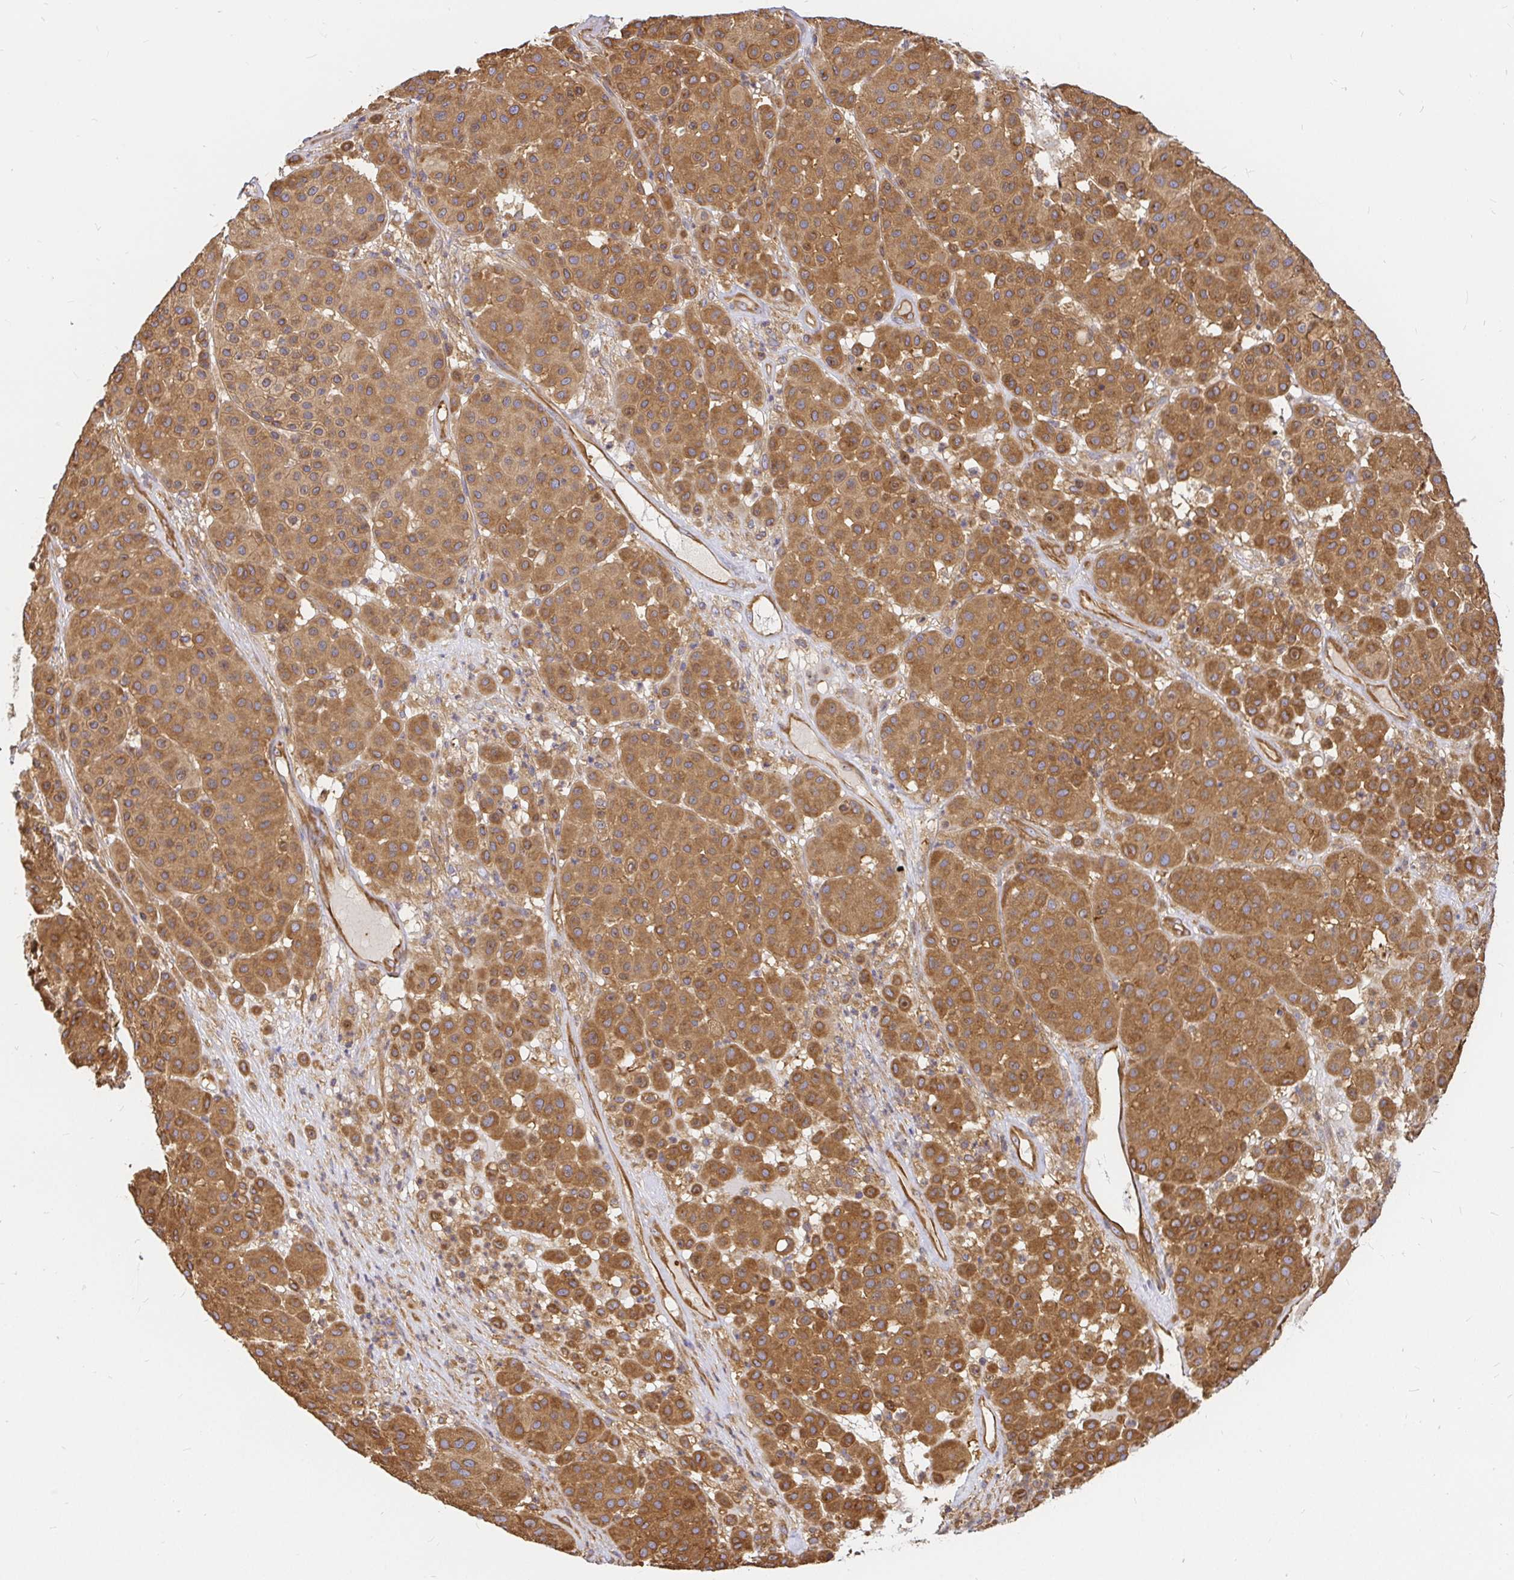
{"staining": {"intensity": "moderate", "quantity": ">75%", "location": "cytoplasmic/membranous"}, "tissue": "melanoma", "cell_type": "Tumor cells", "image_type": "cancer", "snomed": [{"axis": "morphology", "description": "Malignant melanoma, Metastatic site"}, {"axis": "topography", "description": "Smooth muscle"}], "caption": "This is a photomicrograph of immunohistochemistry (IHC) staining of melanoma, which shows moderate staining in the cytoplasmic/membranous of tumor cells.", "gene": "KIF5B", "patient": {"sex": "male", "age": 41}}